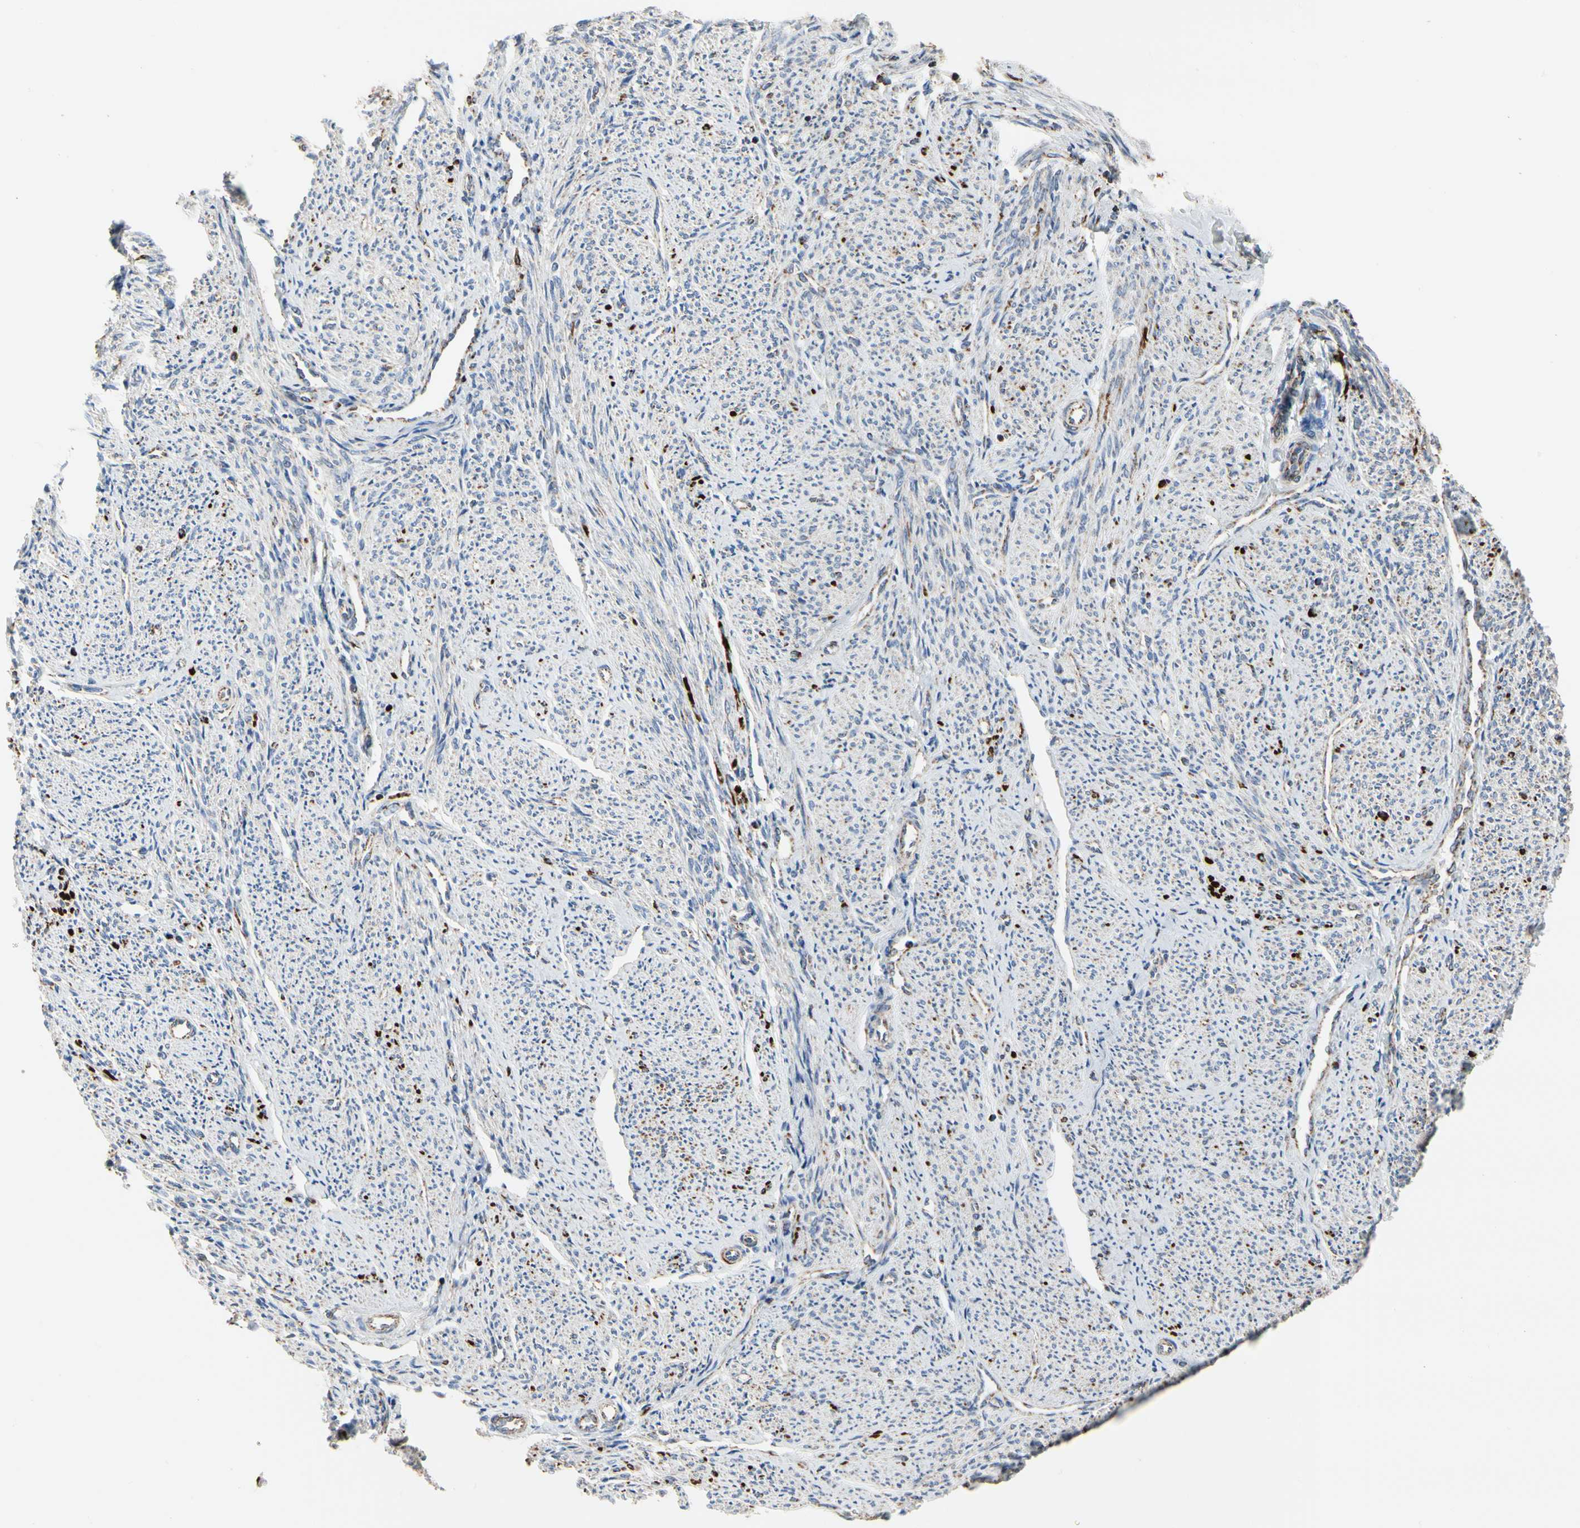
{"staining": {"intensity": "moderate", "quantity": "25%-75%", "location": "cytoplasmic/membranous"}, "tissue": "smooth muscle", "cell_type": "Smooth muscle cells", "image_type": "normal", "snomed": [{"axis": "morphology", "description": "Normal tissue, NOS"}, {"axis": "topography", "description": "Smooth muscle"}], "caption": "The image demonstrates staining of unremarkable smooth muscle, revealing moderate cytoplasmic/membranous protein positivity (brown color) within smooth muscle cells. (brown staining indicates protein expression, while blue staining denotes nuclei).", "gene": "TUBA1A", "patient": {"sex": "female", "age": 65}}